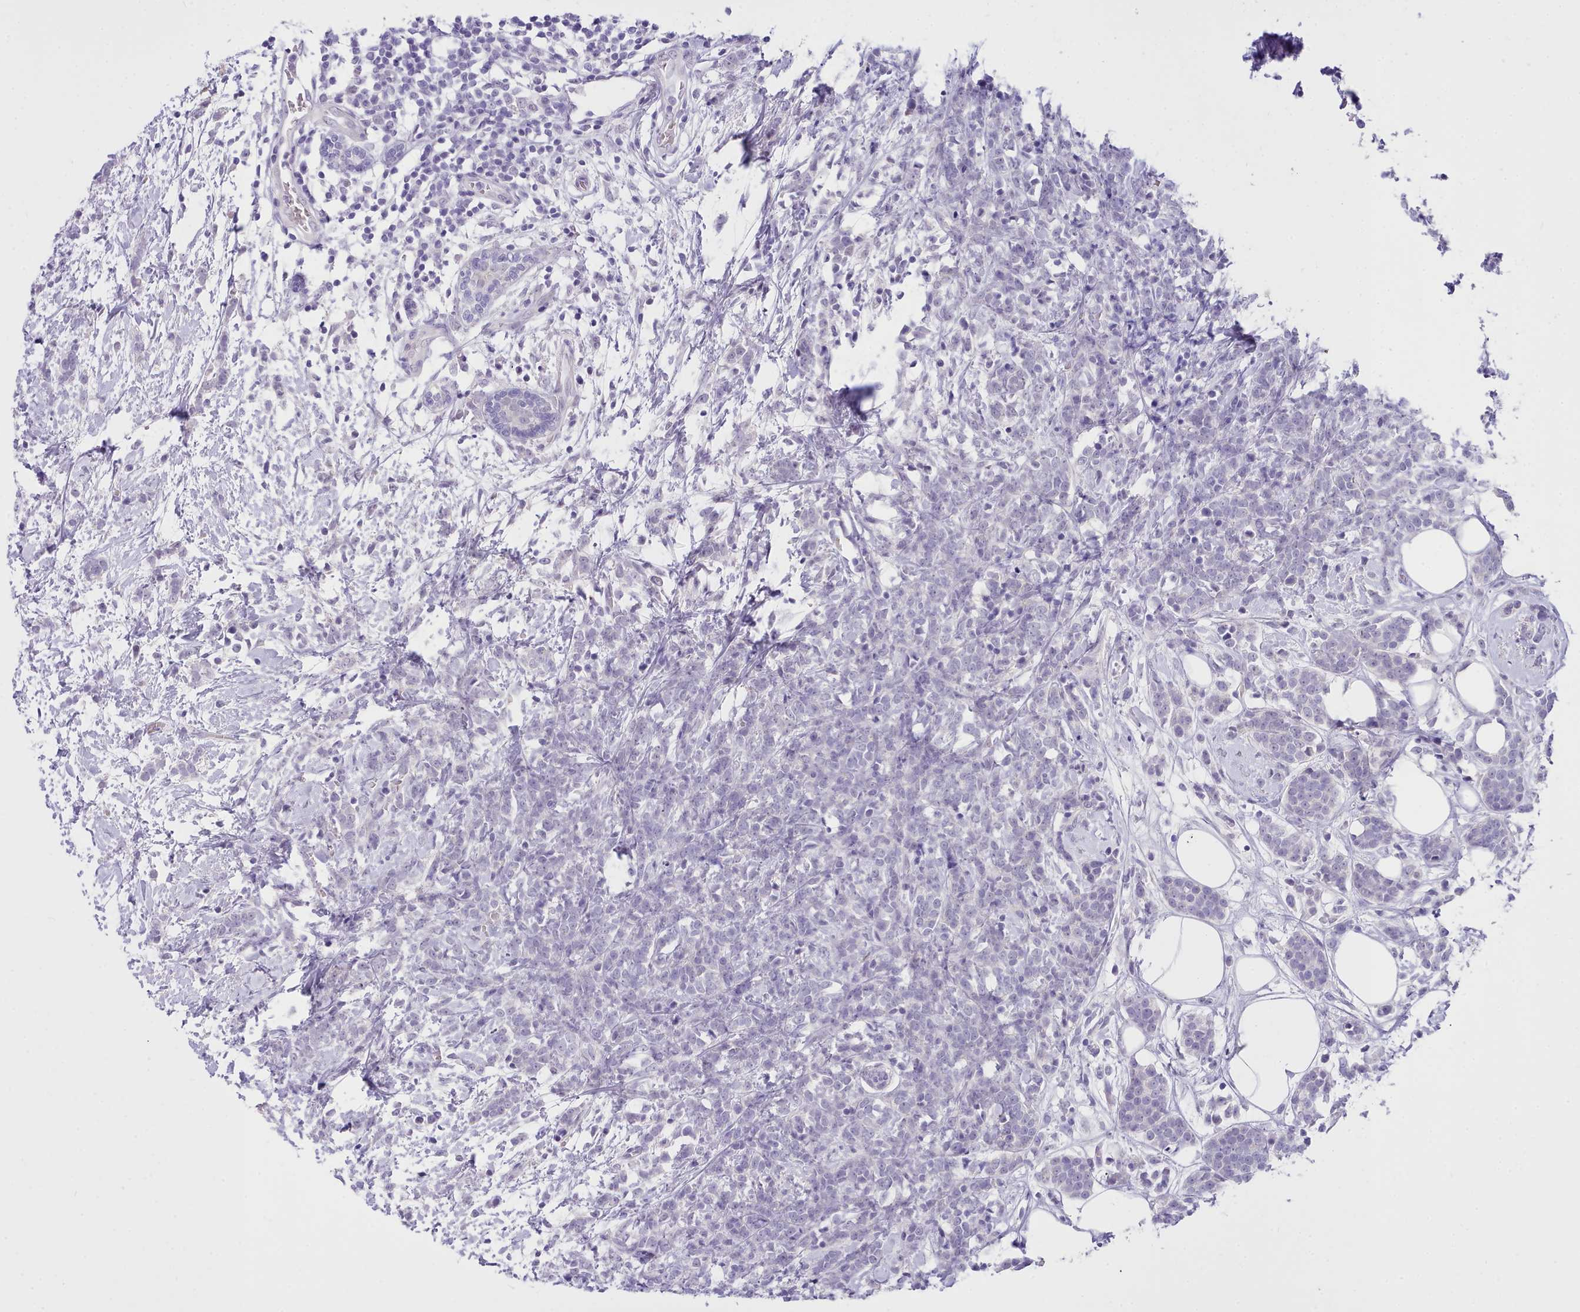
{"staining": {"intensity": "negative", "quantity": "none", "location": "none"}, "tissue": "breast cancer", "cell_type": "Tumor cells", "image_type": "cancer", "snomed": [{"axis": "morphology", "description": "Lobular carcinoma"}, {"axis": "topography", "description": "Breast"}], "caption": "Human breast cancer stained for a protein using IHC demonstrates no staining in tumor cells.", "gene": "LRRC37A", "patient": {"sex": "female", "age": 58}}